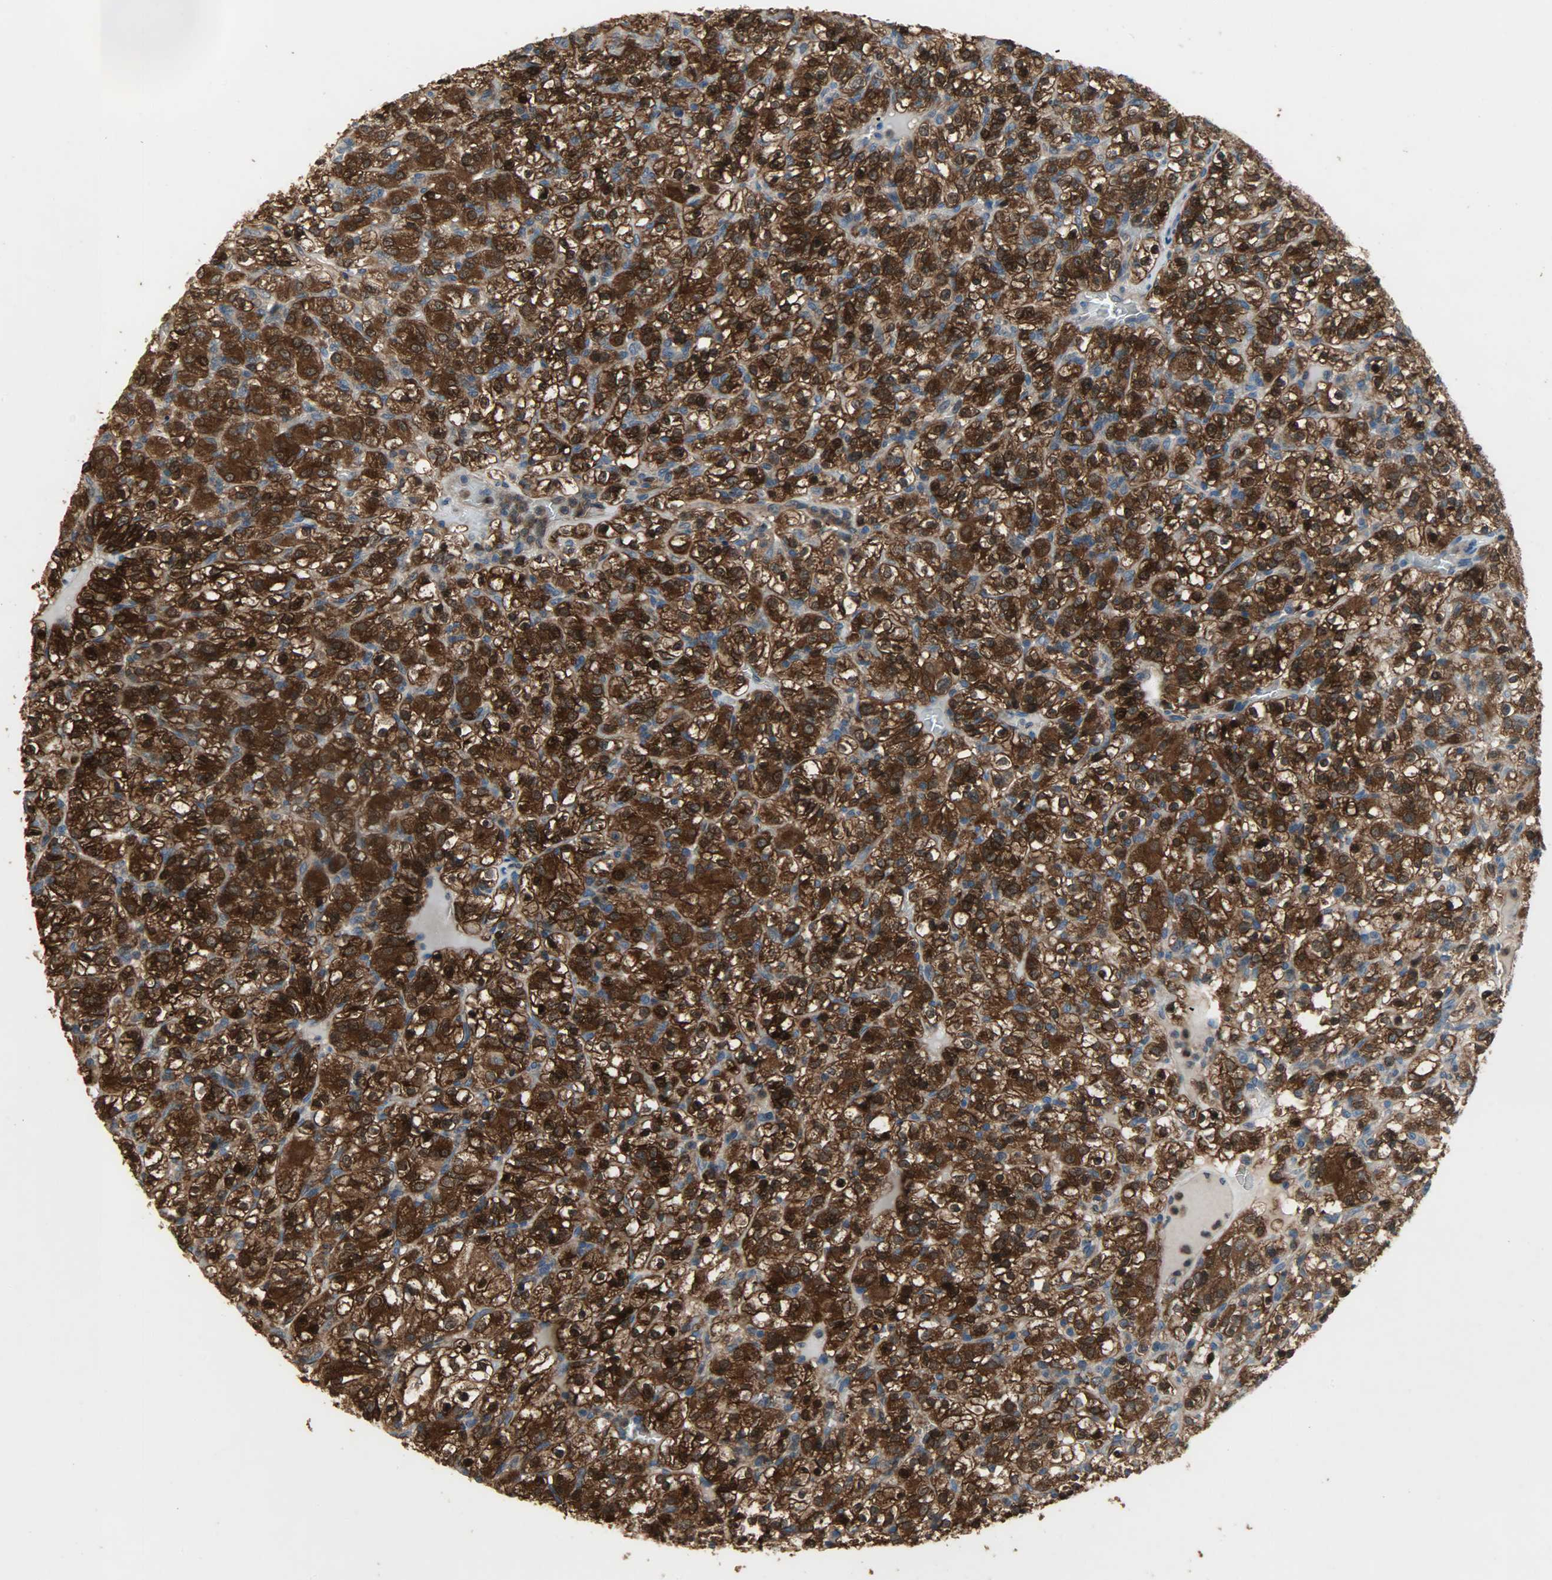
{"staining": {"intensity": "strong", "quantity": ">75%", "location": "cytoplasmic/membranous,nuclear"}, "tissue": "renal cancer", "cell_type": "Tumor cells", "image_type": "cancer", "snomed": [{"axis": "morphology", "description": "Normal tissue, NOS"}, {"axis": "morphology", "description": "Adenocarcinoma, NOS"}, {"axis": "topography", "description": "Kidney"}], "caption": "Immunohistochemistry (IHC) image of neoplastic tissue: renal adenocarcinoma stained using immunohistochemistry (IHC) displays high levels of strong protein expression localized specifically in the cytoplasmic/membranous and nuclear of tumor cells, appearing as a cytoplasmic/membranous and nuclear brown color.", "gene": "AMT", "patient": {"sex": "female", "age": 72}}